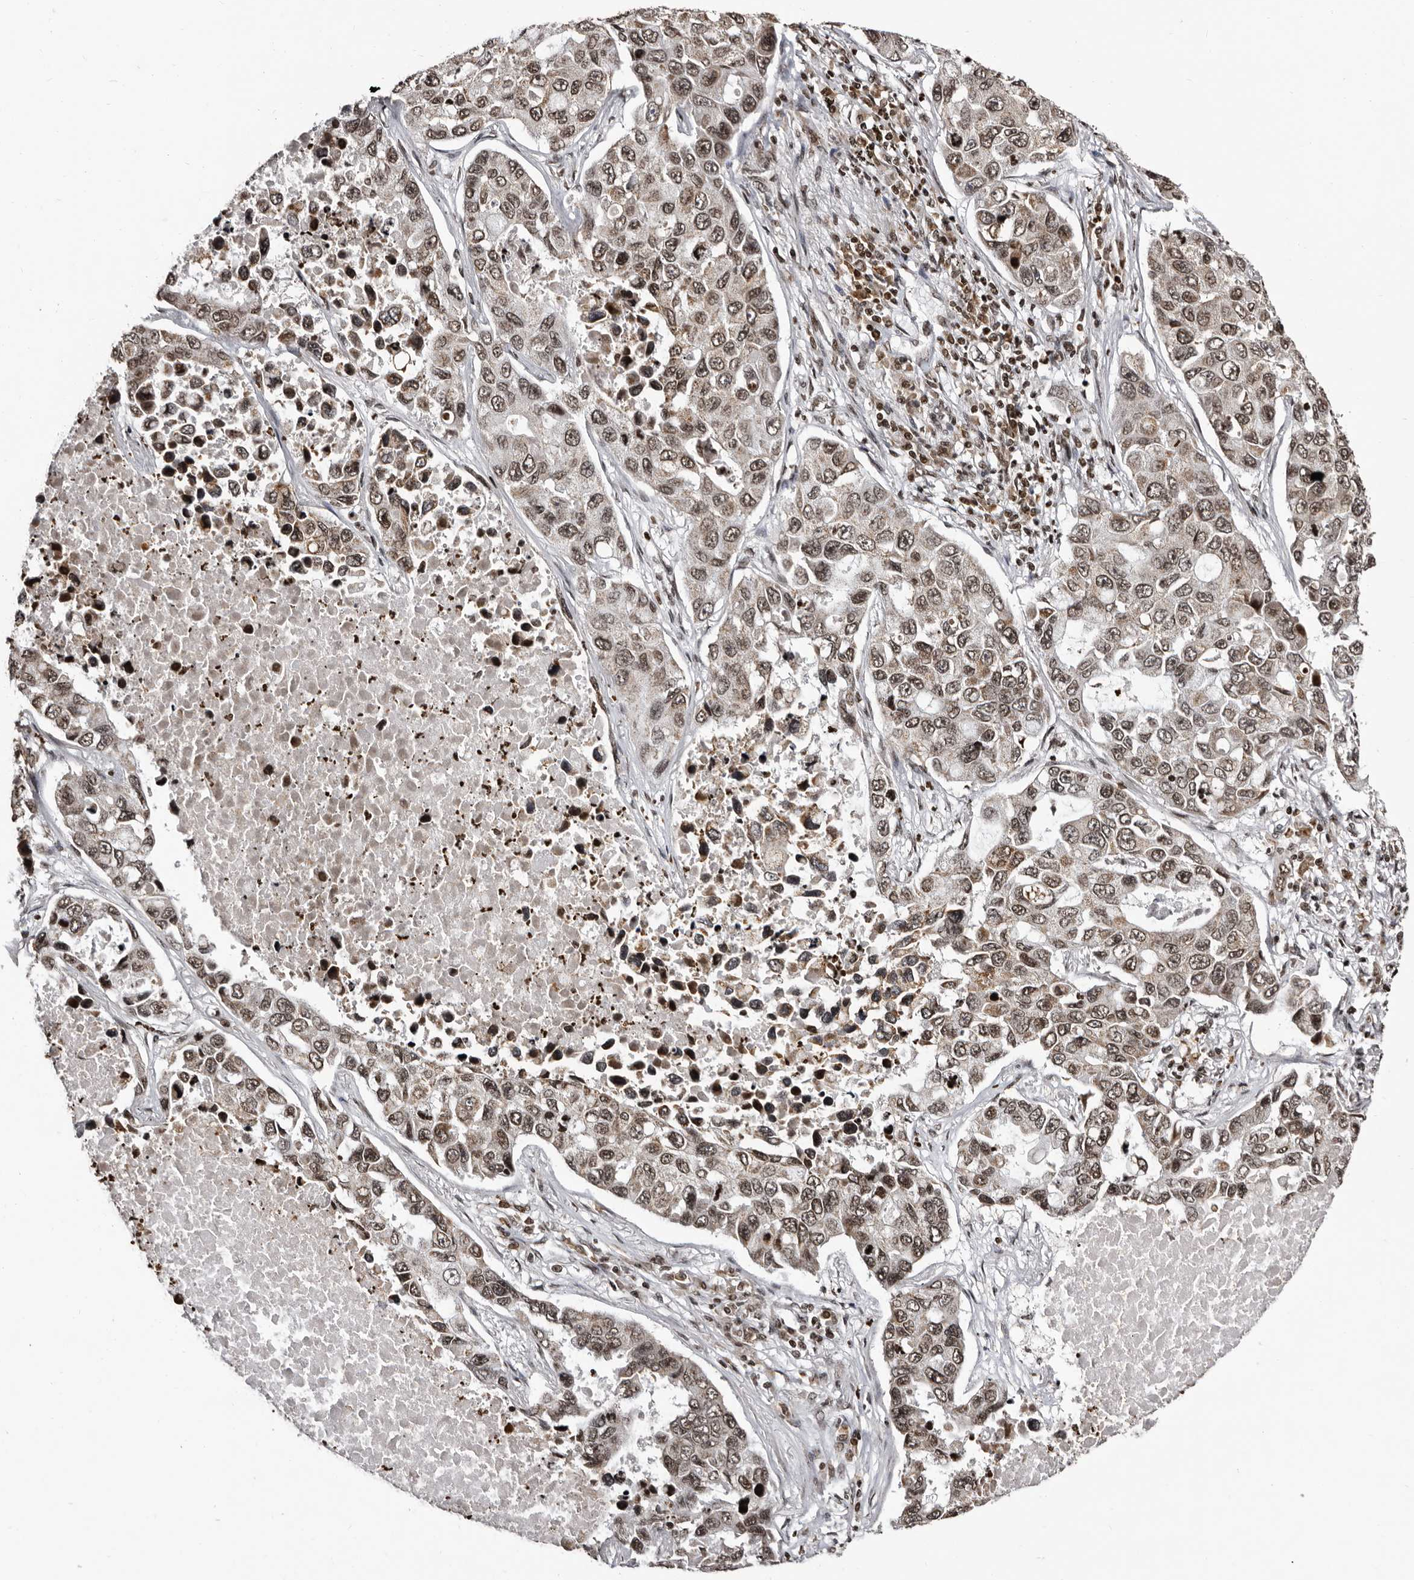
{"staining": {"intensity": "weak", "quantity": ">75%", "location": "cytoplasmic/membranous,nuclear"}, "tissue": "lung cancer", "cell_type": "Tumor cells", "image_type": "cancer", "snomed": [{"axis": "morphology", "description": "Adenocarcinoma, NOS"}, {"axis": "topography", "description": "Lung"}], "caption": "Immunohistochemistry (IHC) histopathology image of lung cancer (adenocarcinoma) stained for a protein (brown), which exhibits low levels of weak cytoplasmic/membranous and nuclear staining in approximately >75% of tumor cells.", "gene": "THUMPD1", "patient": {"sex": "male", "age": 64}}